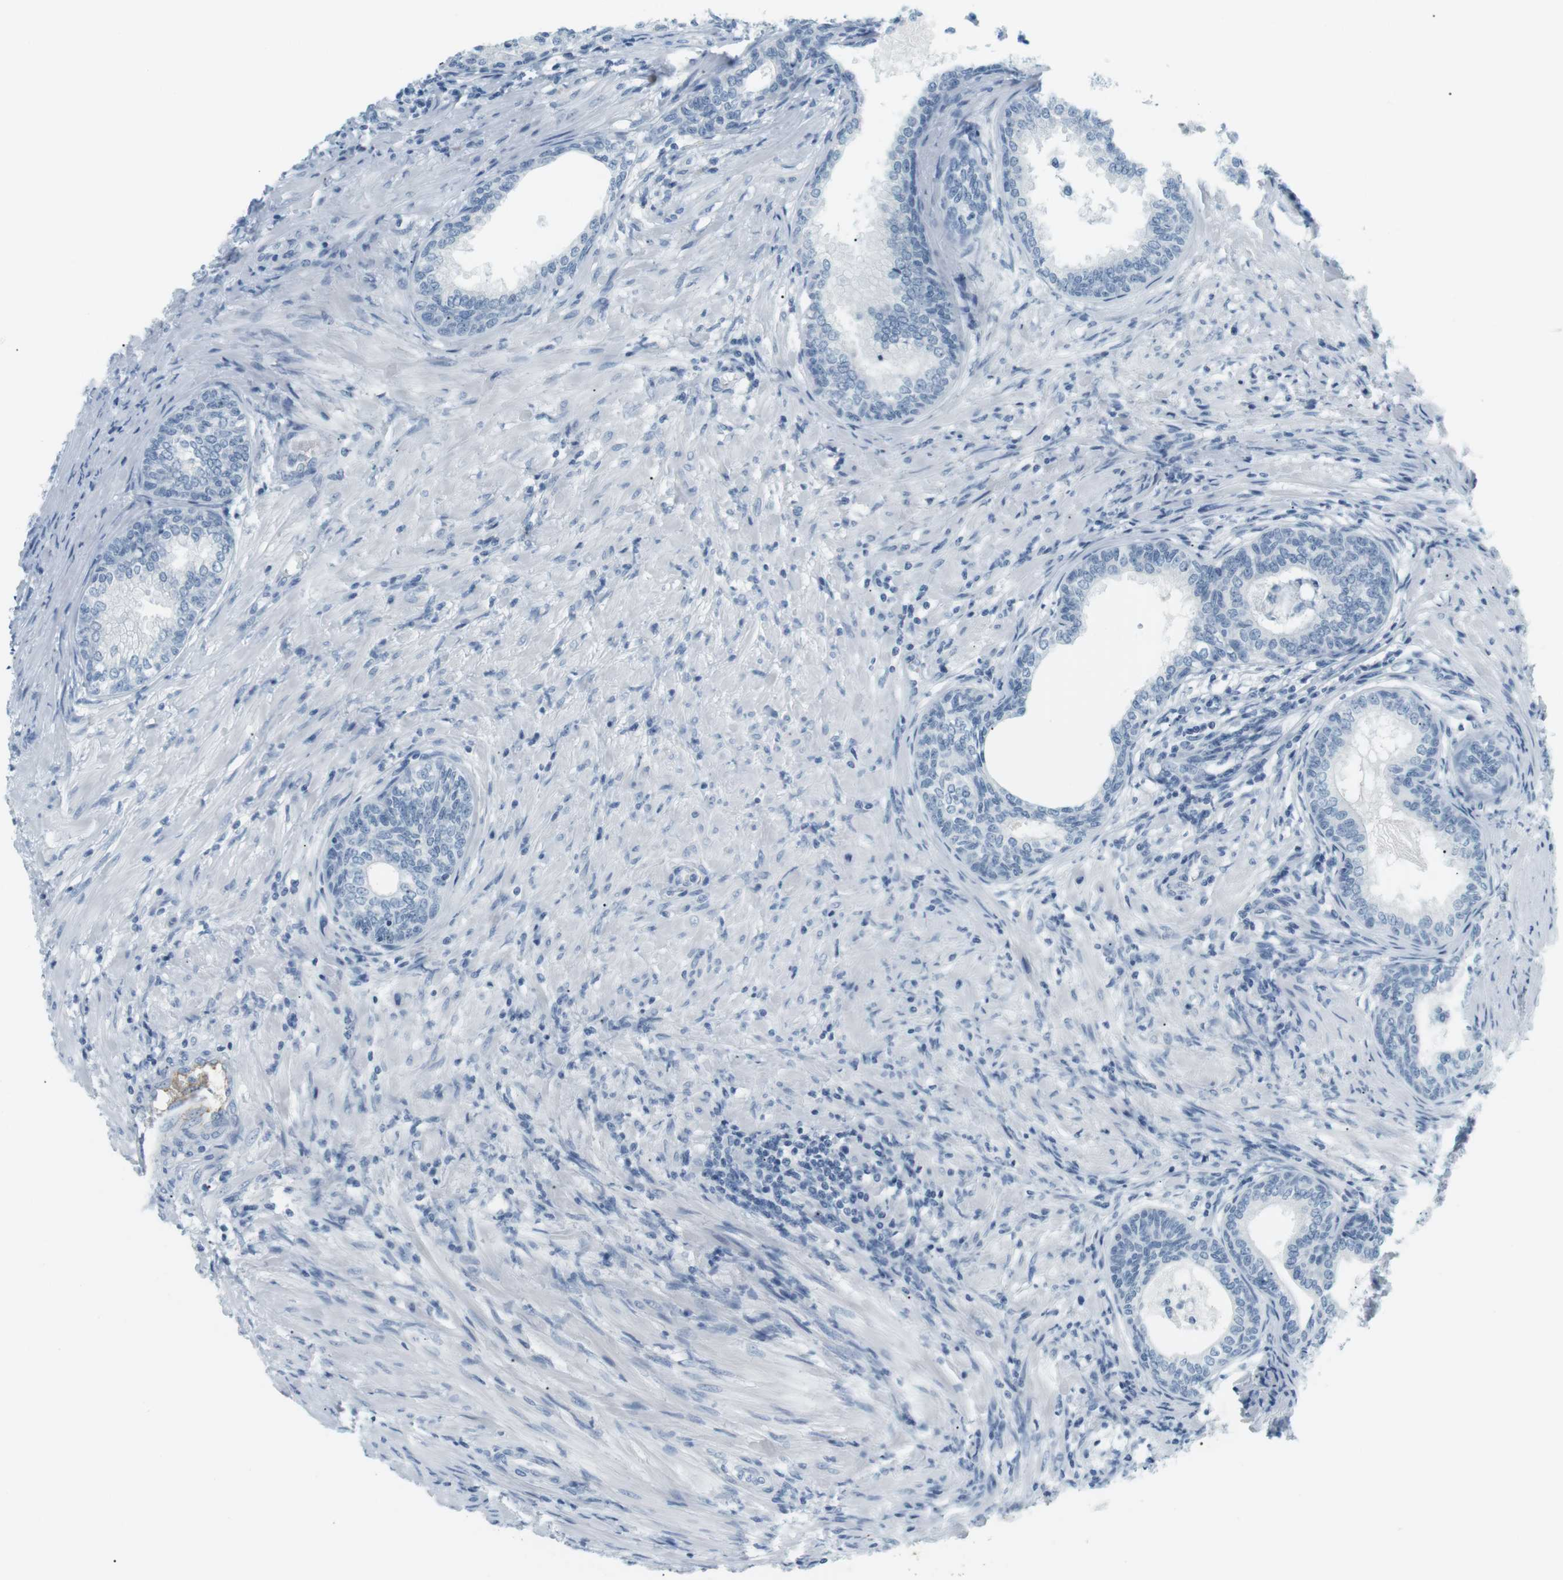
{"staining": {"intensity": "negative", "quantity": "none", "location": "none"}, "tissue": "prostate", "cell_type": "Glandular cells", "image_type": "normal", "snomed": [{"axis": "morphology", "description": "Normal tissue, NOS"}, {"axis": "topography", "description": "Prostate"}], "caption": "Immunohistochemical staining of benign prostate demonstrates no significant staining in glandular cells. (DAB IHC with hematoxylin counter stain).", "gene": "APOB", "patient": {"sex": "male", "age": 76}}